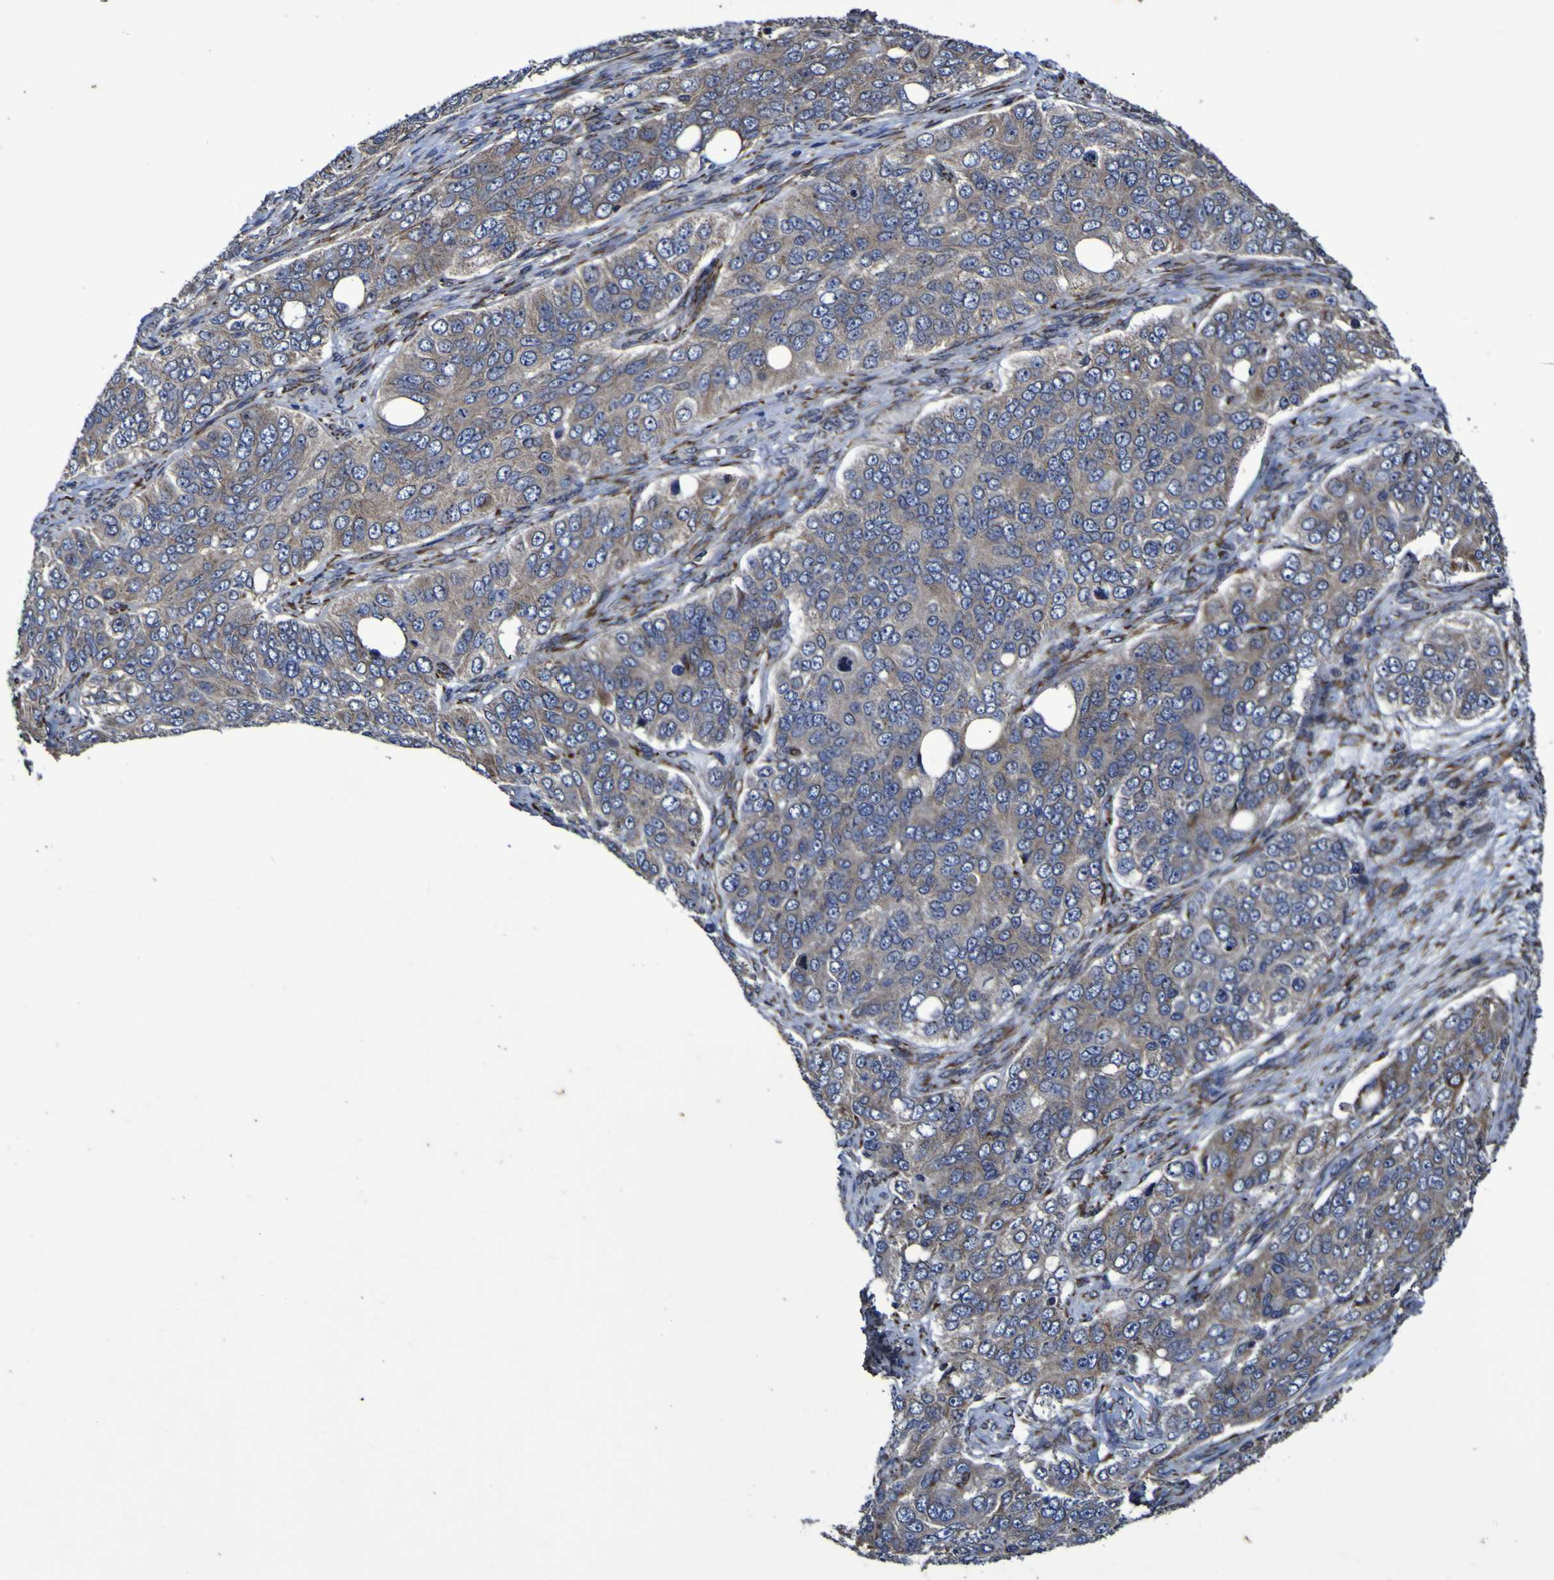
{"staining": {"intensity": "weak", "quantity": "<25%", "location": "cytoplasmic/membranous"}, "tissue": "ovarian cancer", "cell_type": "Tumor cells", "image_type": "cancer", "snomed": [{"axis": "morphology", "description": "Carcinoma, endometroid"}, {"axis": "topography", "description": "Ovary"}], "caption": "A histopathology image of human ovarian endometroid carcinoma is negative for staining in tumor cells.", "gene": "P3H1", "patient": {"sex": "female", "age": 51}}